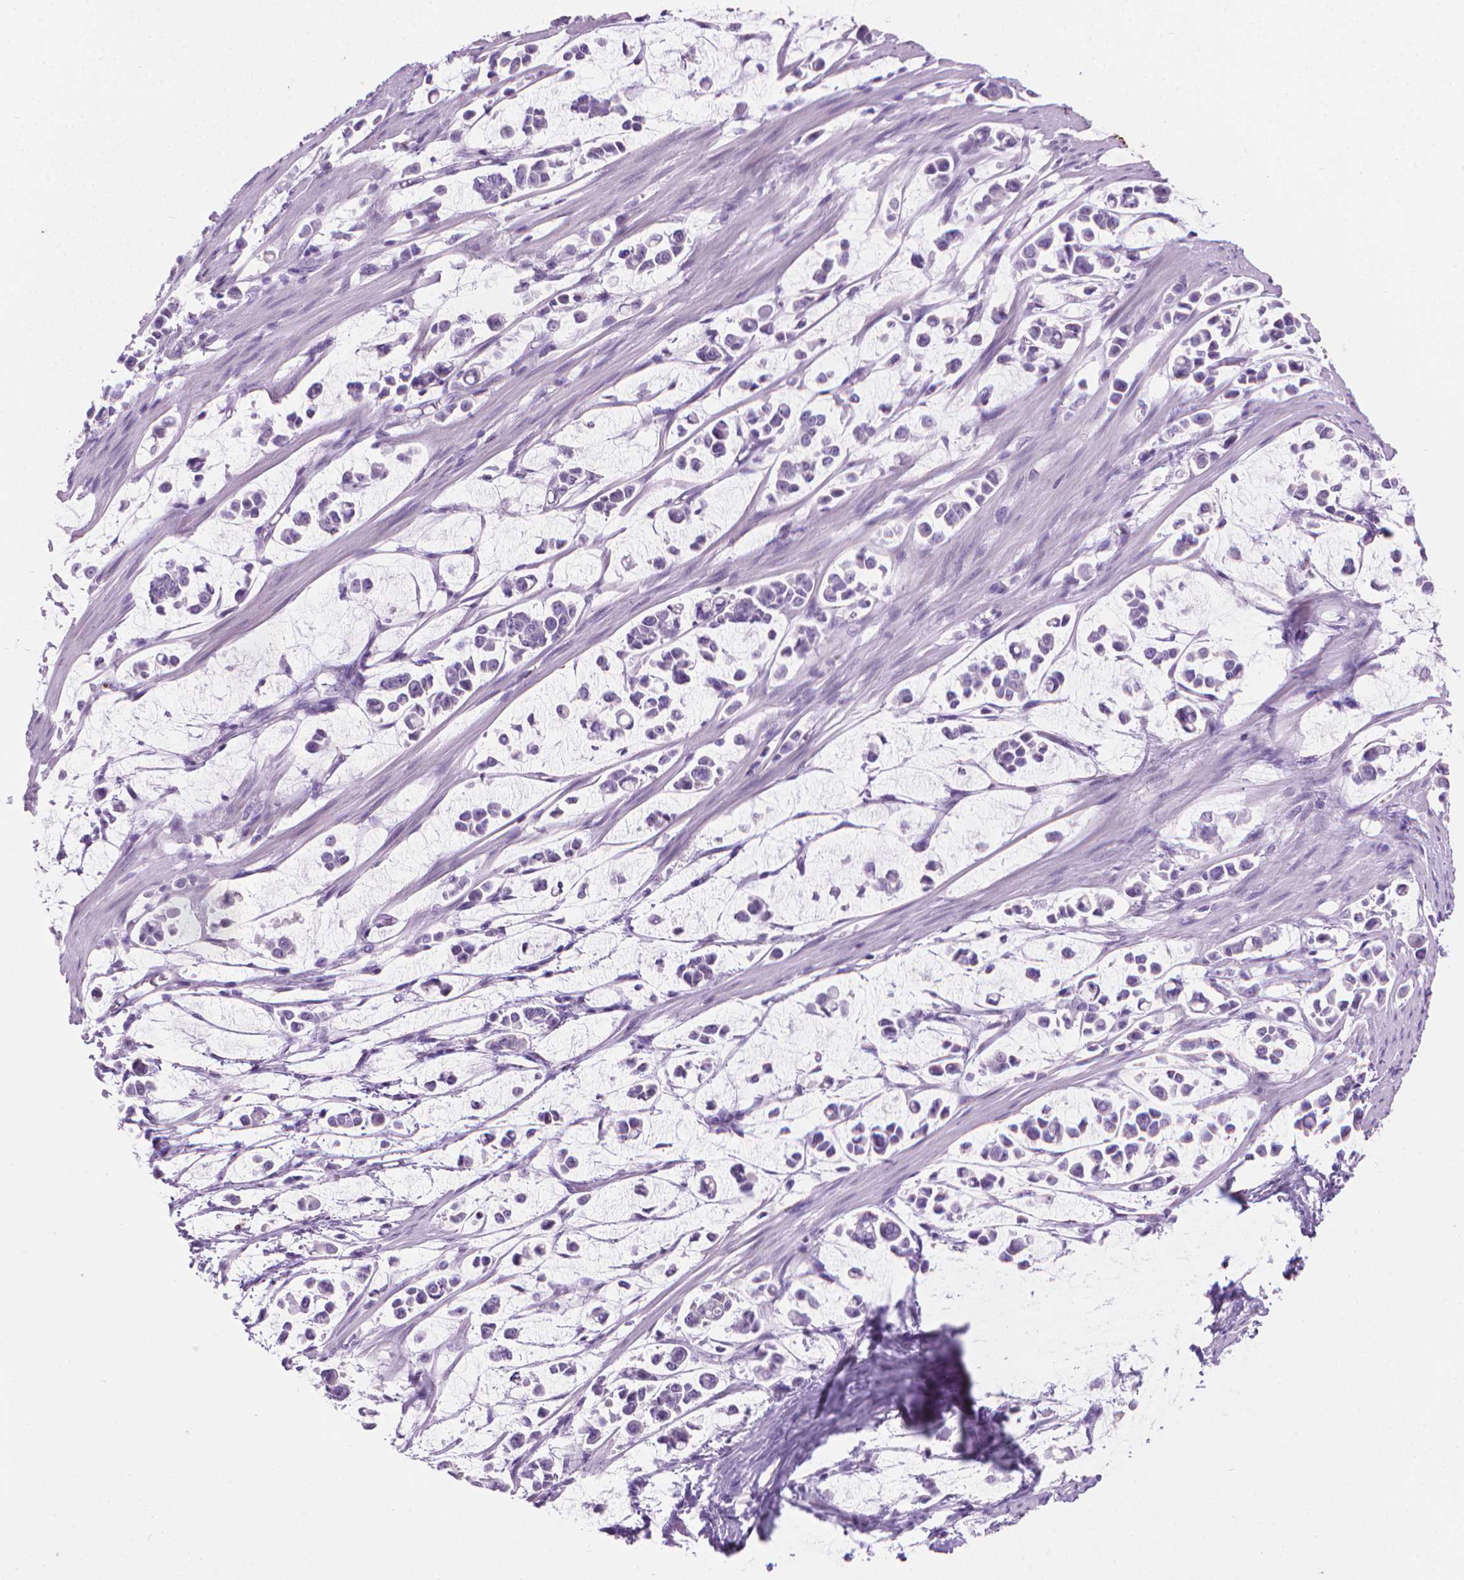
{"staining": {"intensity": "negative", "quantity": "none", "location": "none"}, "tissue": "stomach cancer", "cell_type": "Tumor cells", "image_type": "cancer", "snomed": [{"axis": "morphology", "description": "Adenocarcinoma, NOS"}, {"axis": "topography", "description": "Stomach"}], "caption": "The immunohistochemistry (IHC) micrograph has no significant staining in tumor cells of stomach cancer (adenocarcinoma) tissue.", "gene": "CFAP52", "patient": {"sex": "male", "age": 82}}